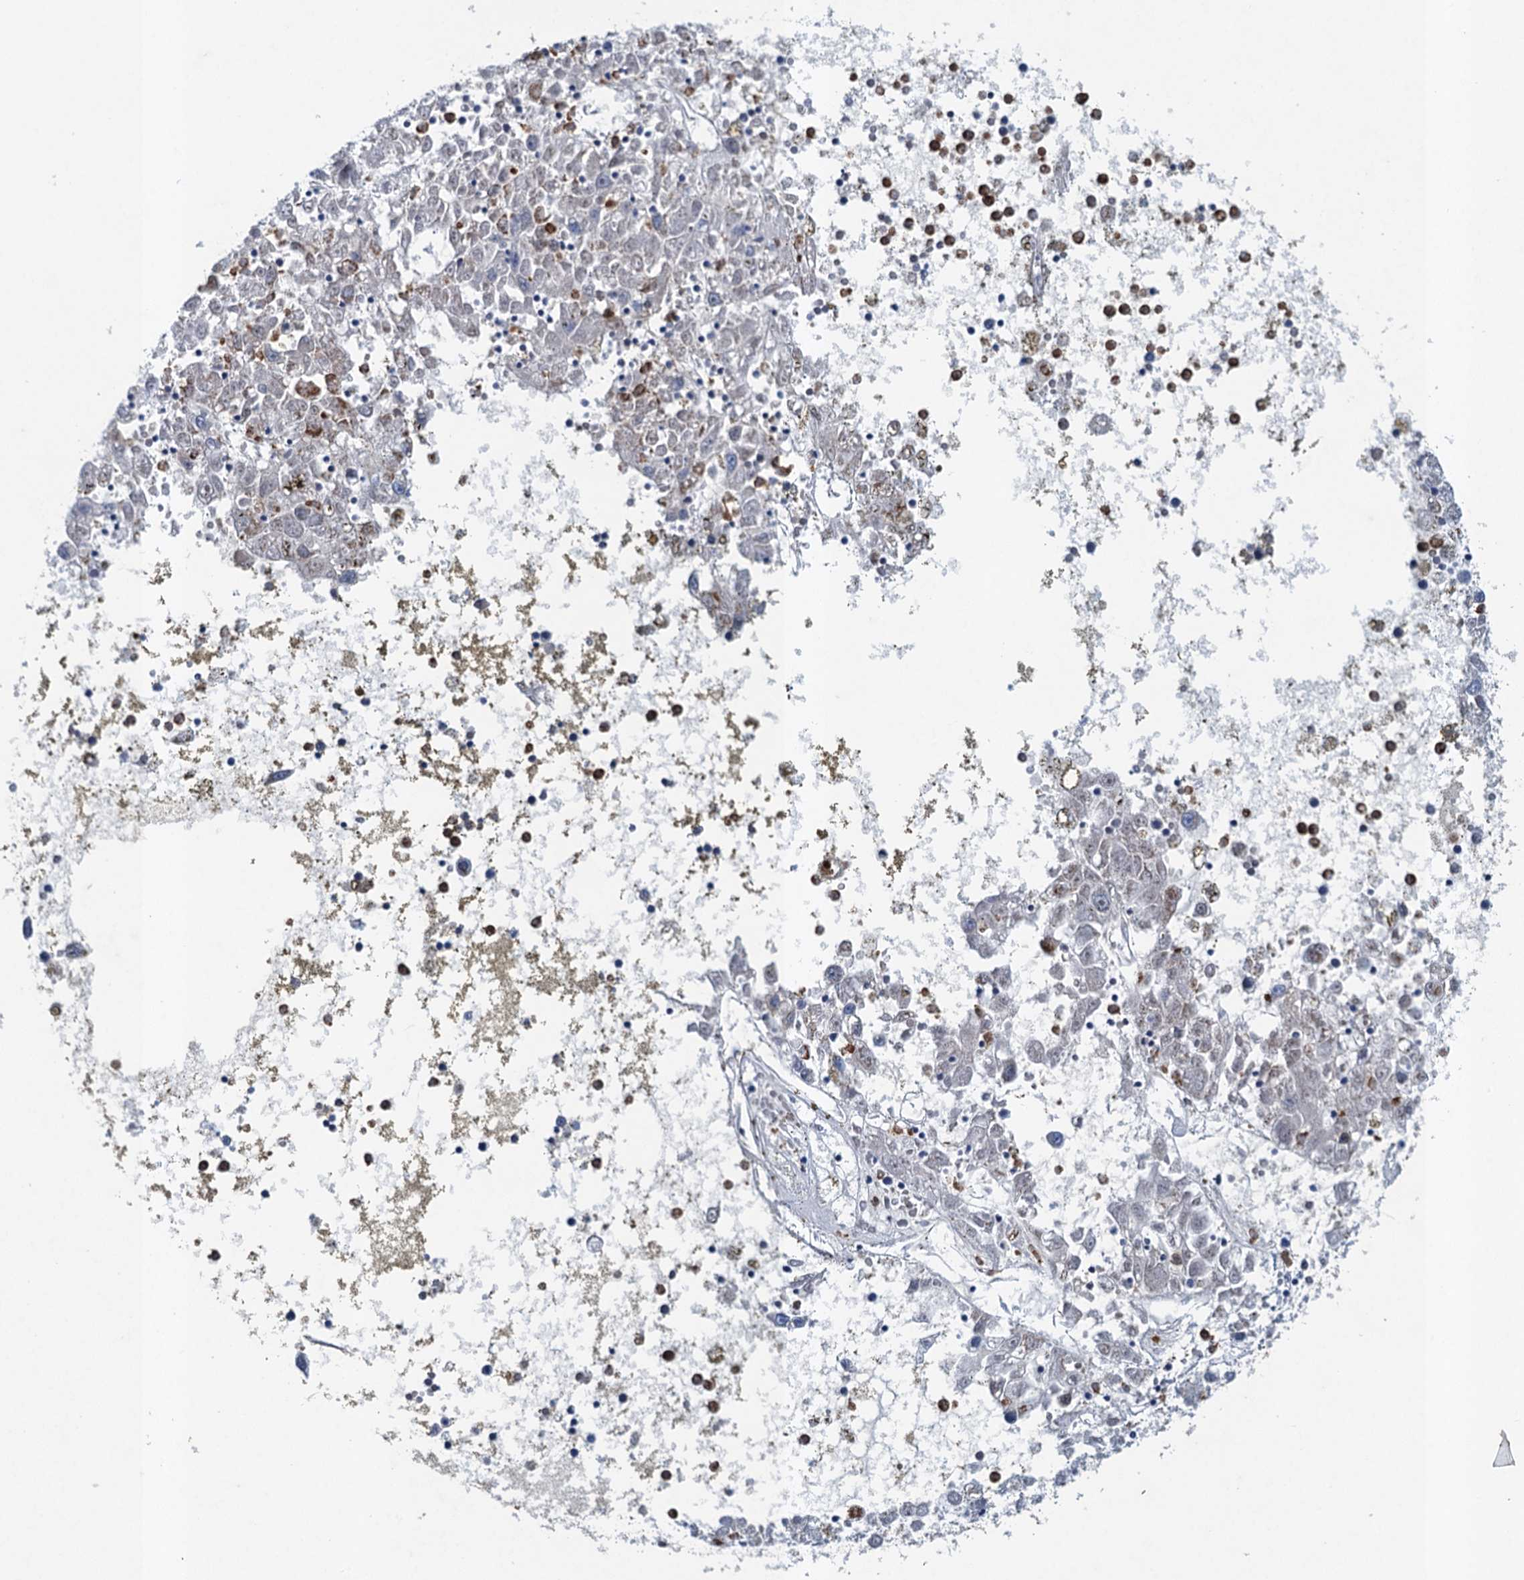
{"staining": {"intensity": "negative", "quantity": "none", "location": "none"}, "tissue": "liver cancer", "cell_type": "Tumor cells", "image_type": "cancer", "snomed": [{"axis": "morphology", "description": "Carcinoma, Hepatocellular, NOS"}, {"axis": "topography", "description": "Liver"}], "caption": "Hepatocellular carcinoma (liver) was stained to show a protein in brown. There is no significant staining in tumor cells.", "gene": "TPCN1", "patient": {"sex": "male", "age": 49}}